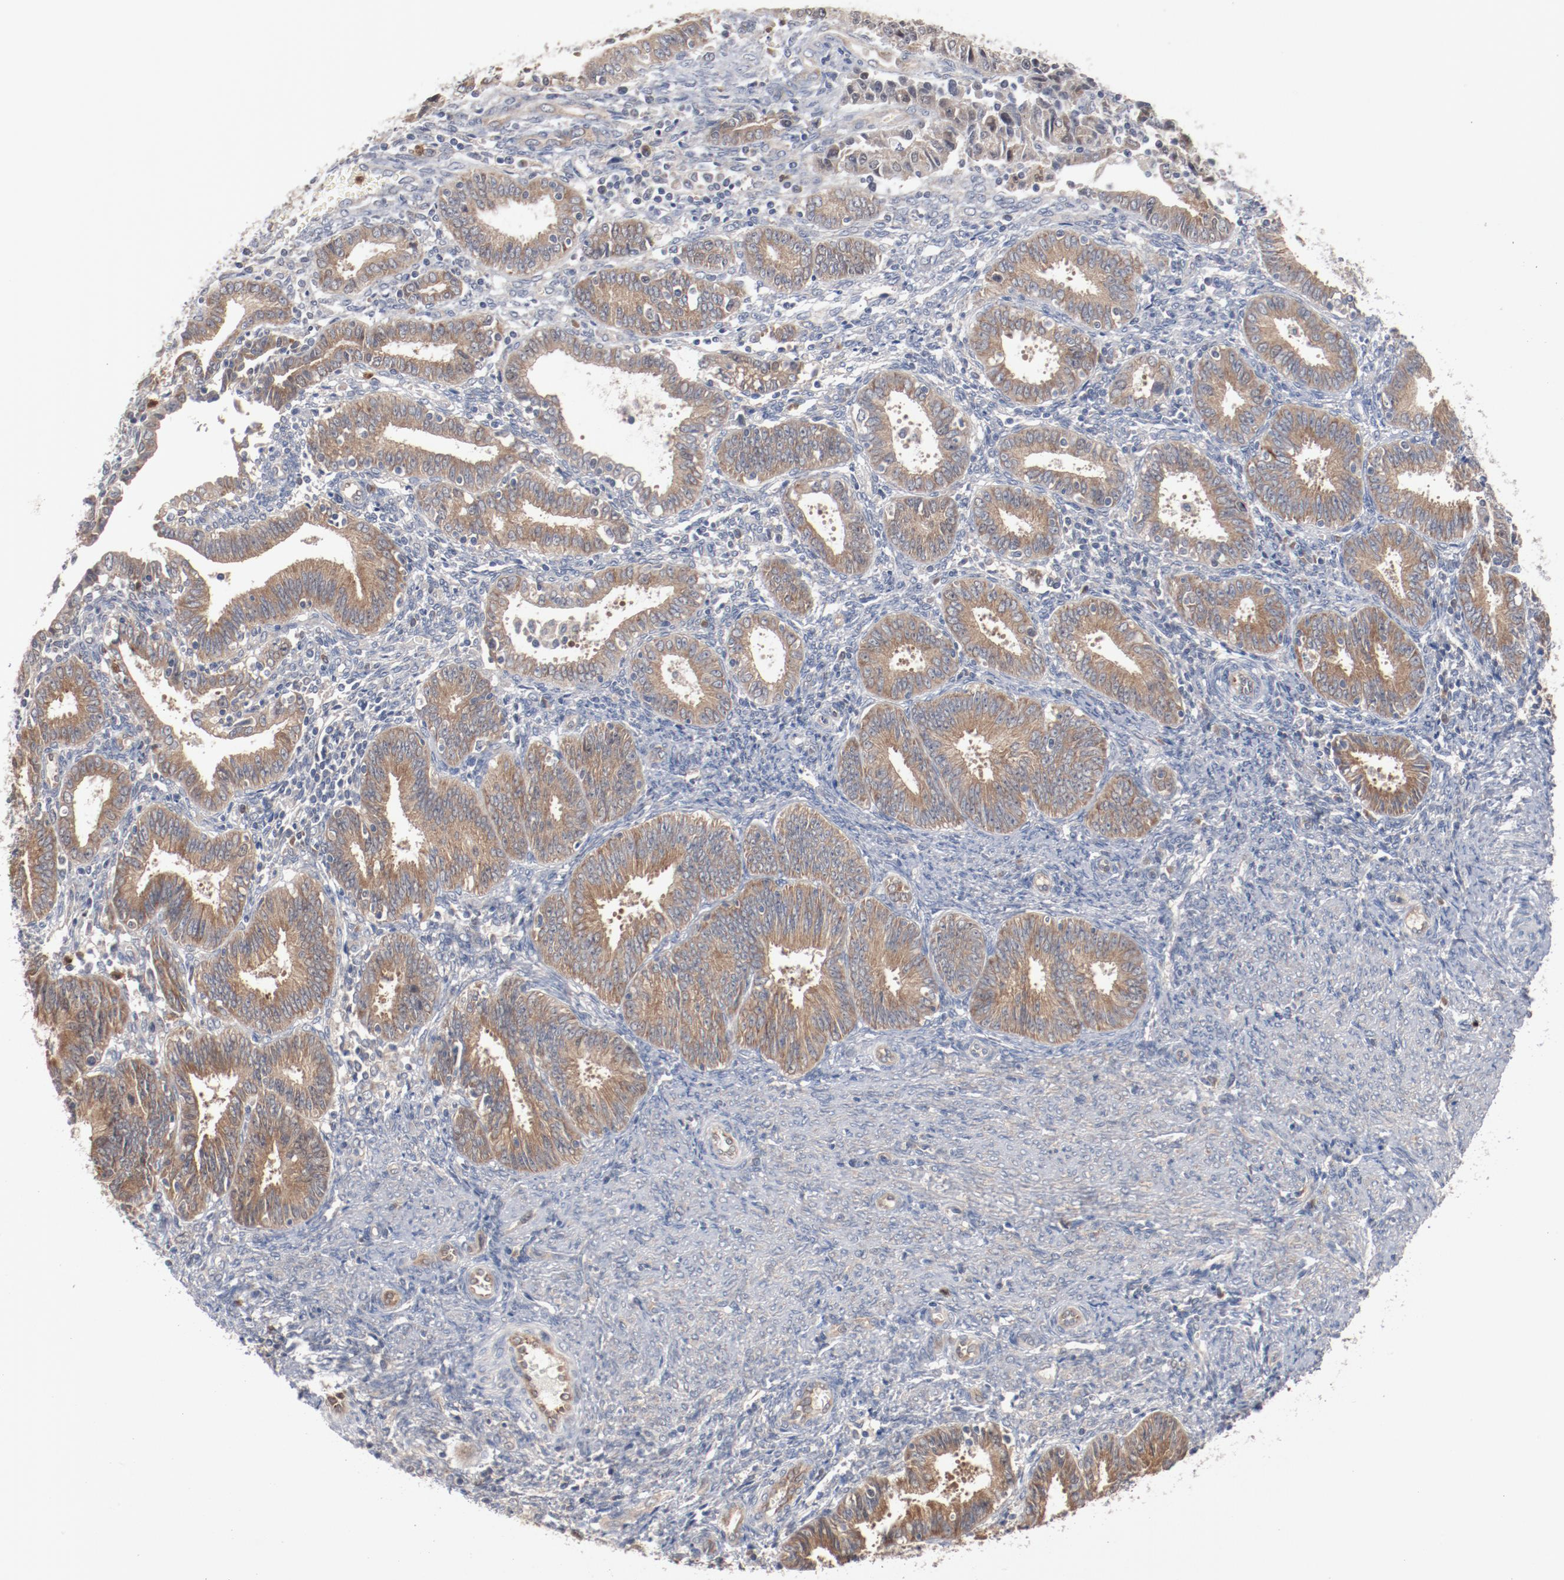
{"staining": {"intensity": "moderate", "quantity": ">75%", "location": "cytoplasmic/membranous"}, "tissue": "endometrial cancer", "cell_type": "Tumor cells", "image_type": "cancer", "snomed": [{"axis": "morphology", "description": "Adenocarcinoma, NOS"}, {"axis": "topography", "description": "Endometrium"}], "caption": "Endometrial adenocarcinoma tissue displays moderate cytoplasmic/membranous expression in approximately >75% of tumor cells", "gene": "RNASE11", "patient": {"sex": "female", "age": 42}}